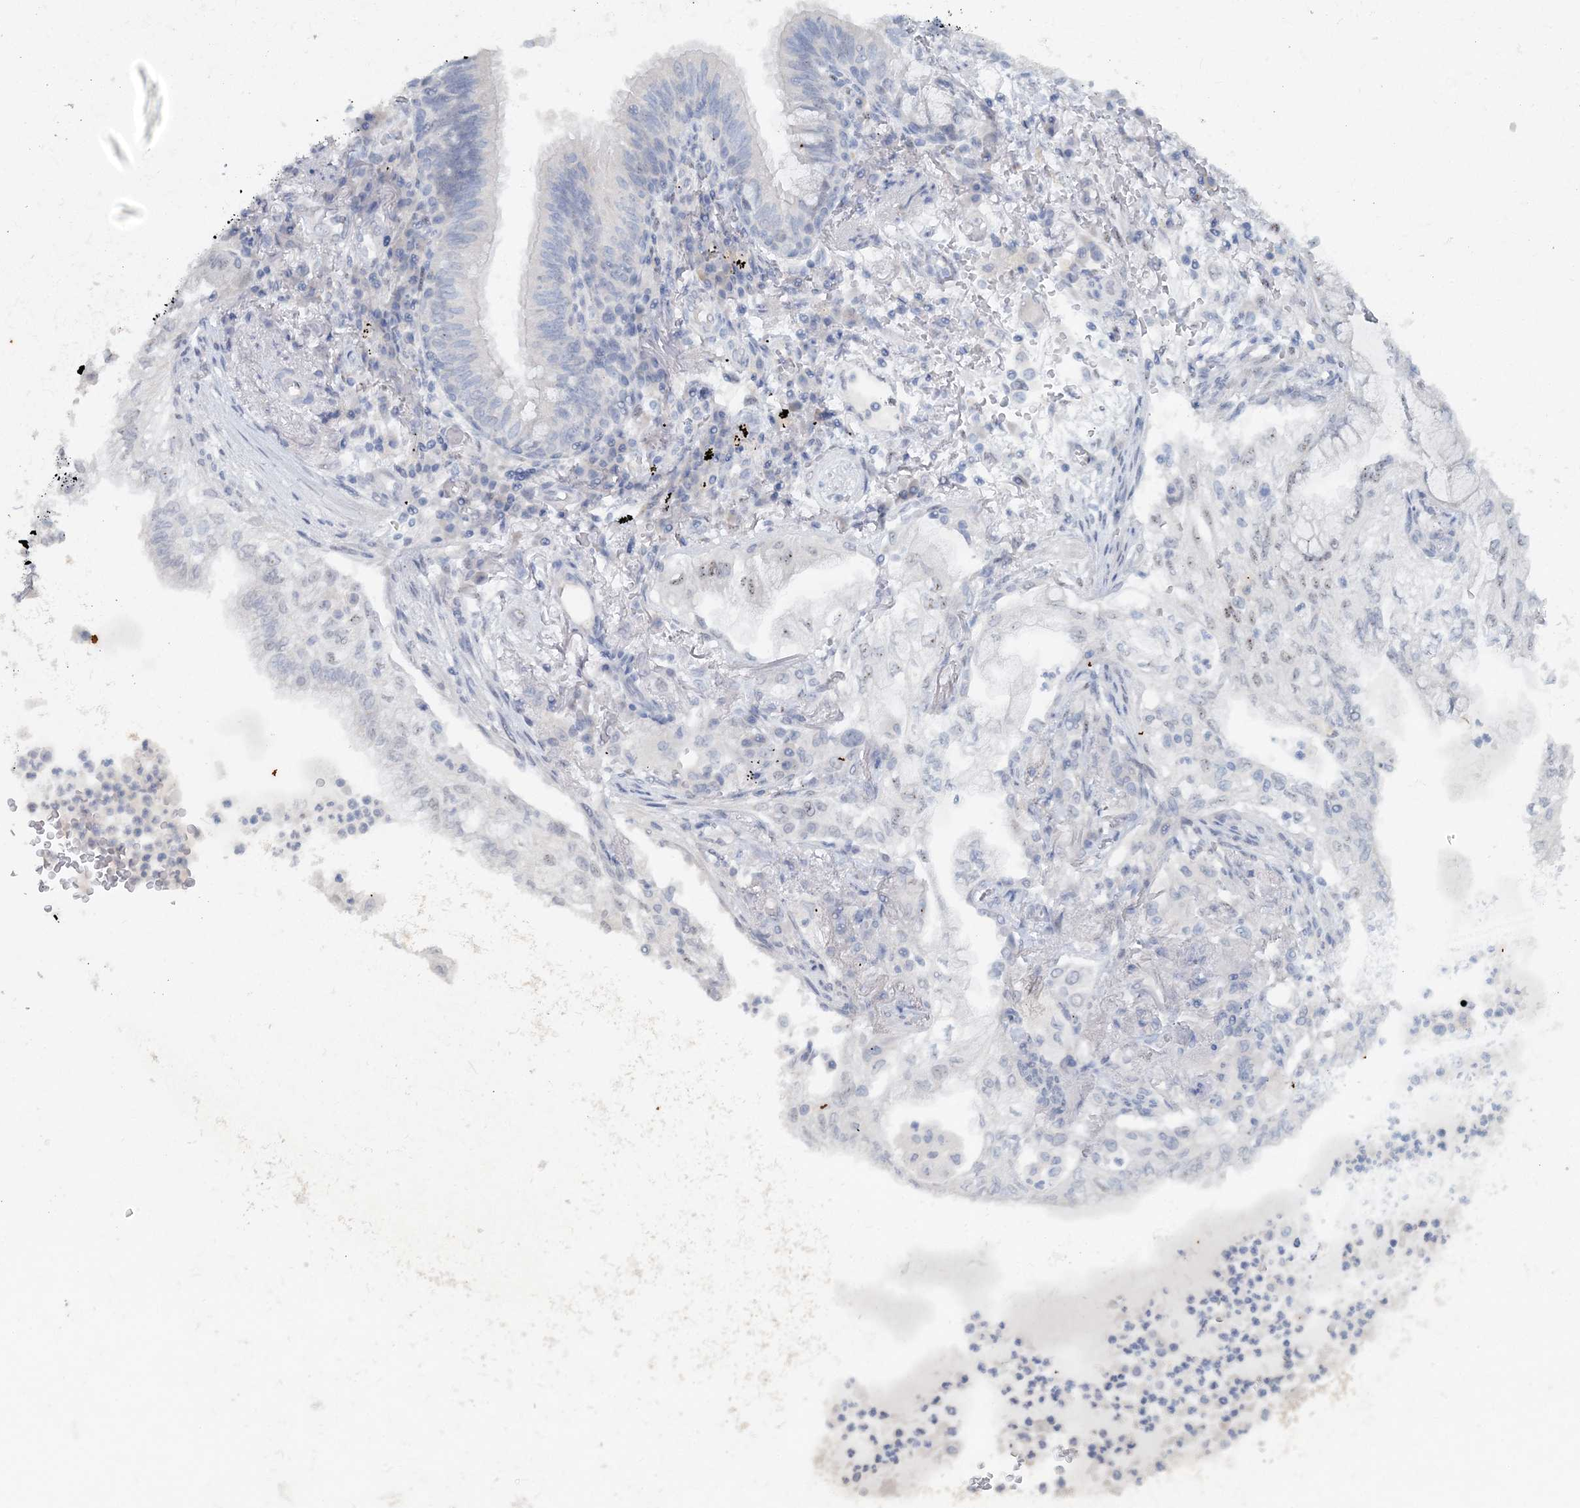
{"staining": {"intensity": "negative", "quantity": "none", "location": "none"}, "tissue": "lung cancer", "cell_type": "Tumor cells", "image_type": "cancer", "snomed": [{"axis": "morphology", "description": "Adenocarcinoma, NOS"}, {"axis": "topography", "description": "Lung"}], "caption": "Immunohistochemistry of lung cancer displays no staining in tumor cells.", "gene": "GIN1", "patient": {"sex": "female", "age": 70}}